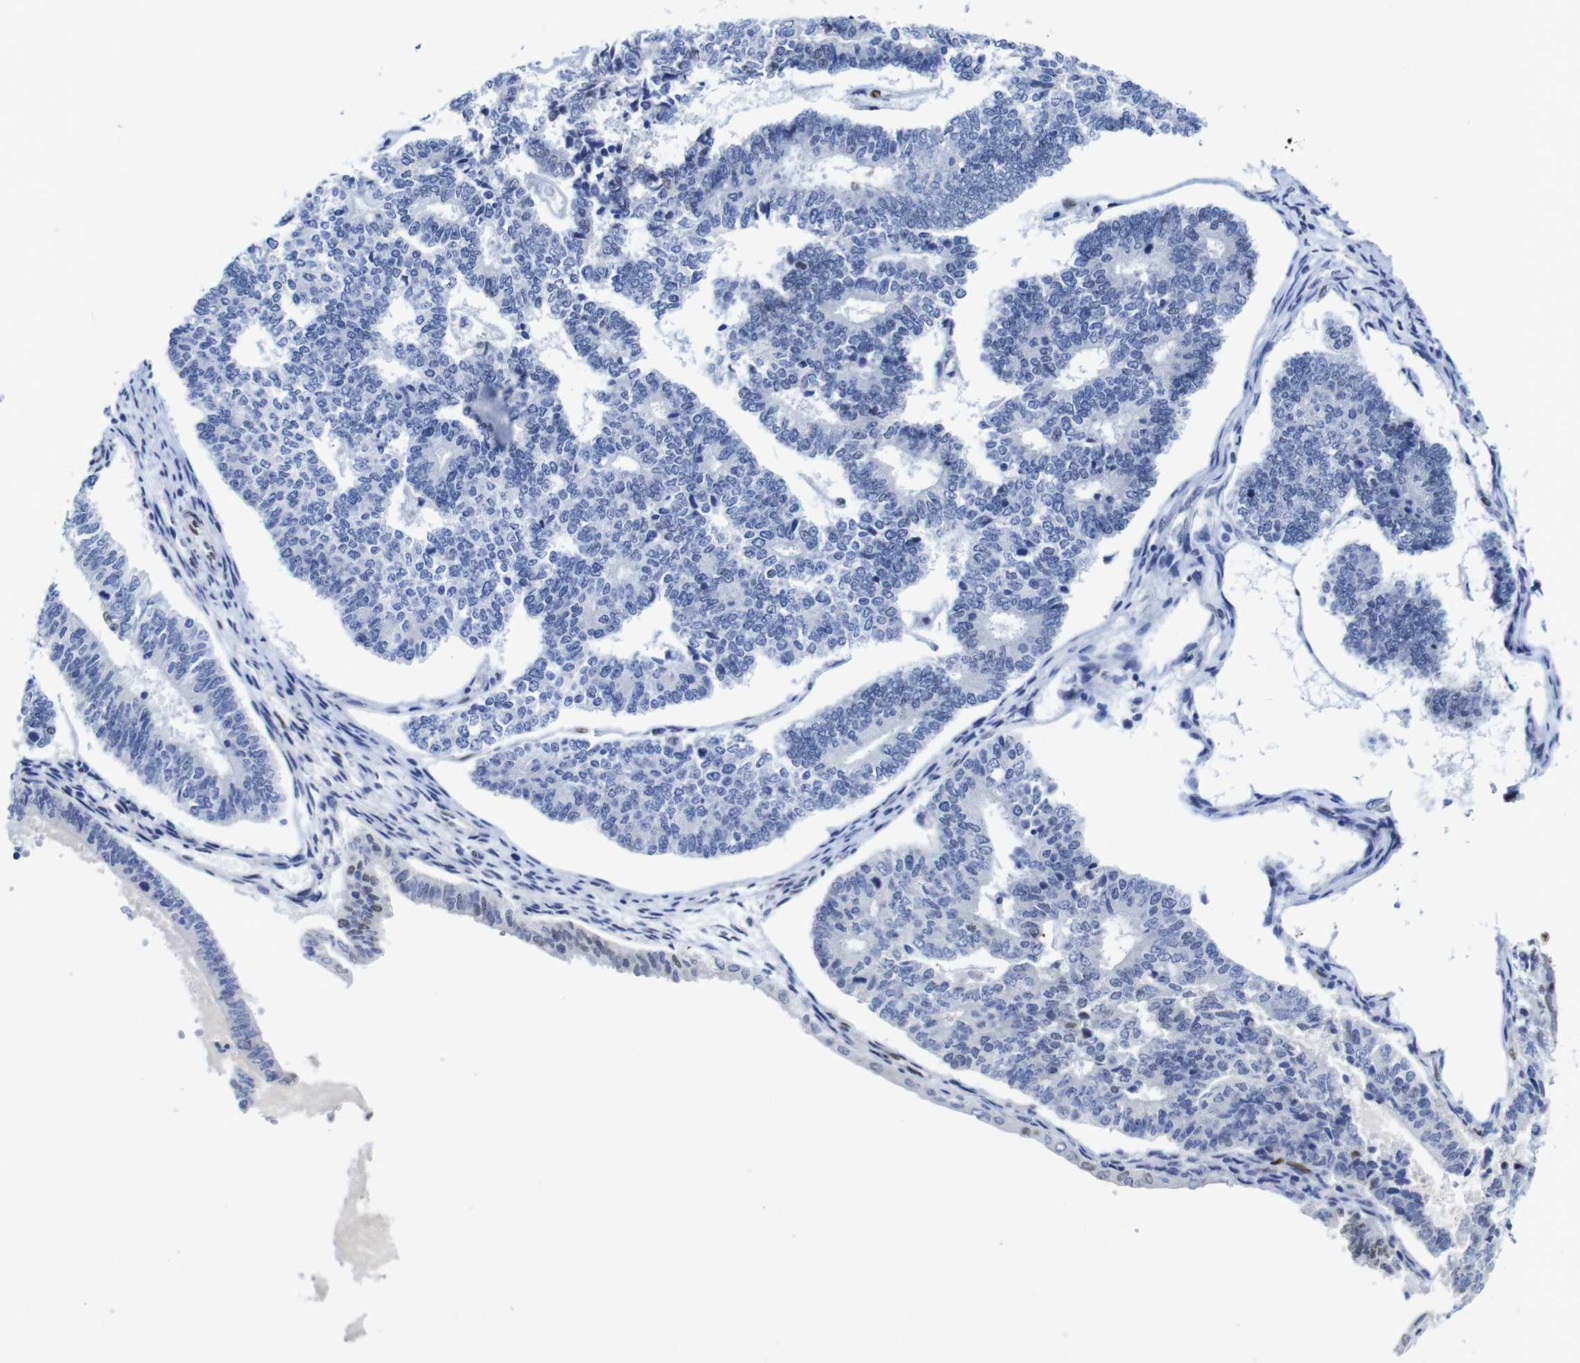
{"staining": {"intensity": "negative", "quantity": "none", "location": "none"}, "tissue": "endometrial cancer", "cell_type": "Tumor cells", "image_type": "cancer", "snomed": [{"axis": "morphology", "description": "Adenocarcinoma, NOS"}, {"axis": "topography", "description": "Endometrium"}], "caption": "This histopathology image is of endometrial adenocarcinoma stained with immunohistochemistry (IHC) to label a protein in brown with the nuclei are counter-stained blue. There is no expression in tumor cells.", "gene": "FOSL2", "patient": {"sex": "female", "age": 70}}